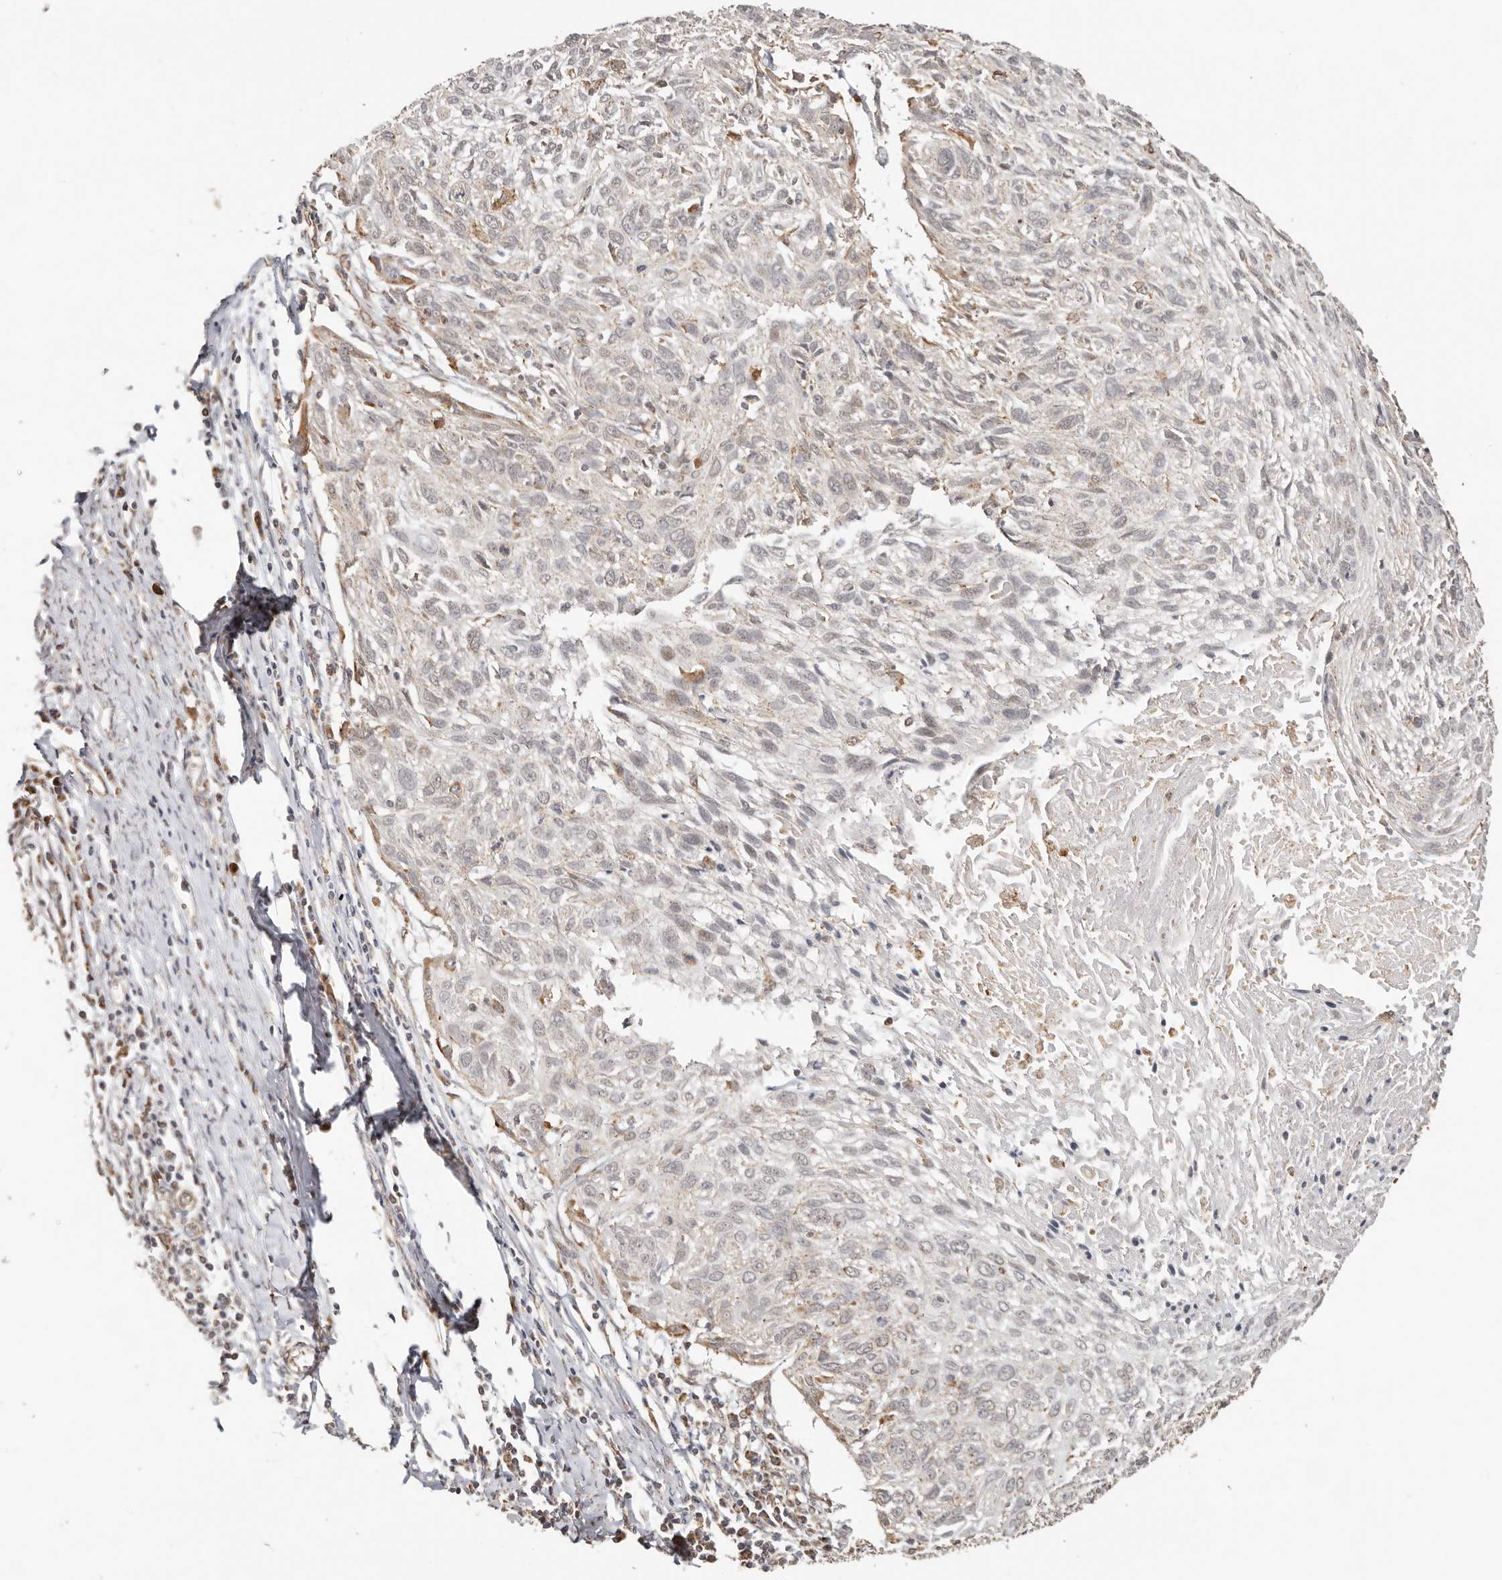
{"staining": {"intensity": "weak", "quantity": "<25%", "location": "cytoplasmic/membranous"}, "tissue": "cervical cancer", "cell_type": "Tumor cells", "image_type": "cancer", "snomed": [{"axis": "morphology", "description": "Squamous cell carcinoma, NOS"}, {"axis": "topography", "description": "Cervix"}], "caption": "Photomicrograph shows no protein staining in tumor cells of cervical cancer (squamous cell carcinoma) tissue.", "gene": "NDUFB11", "patient": {"sex": "female", "age": 51}}